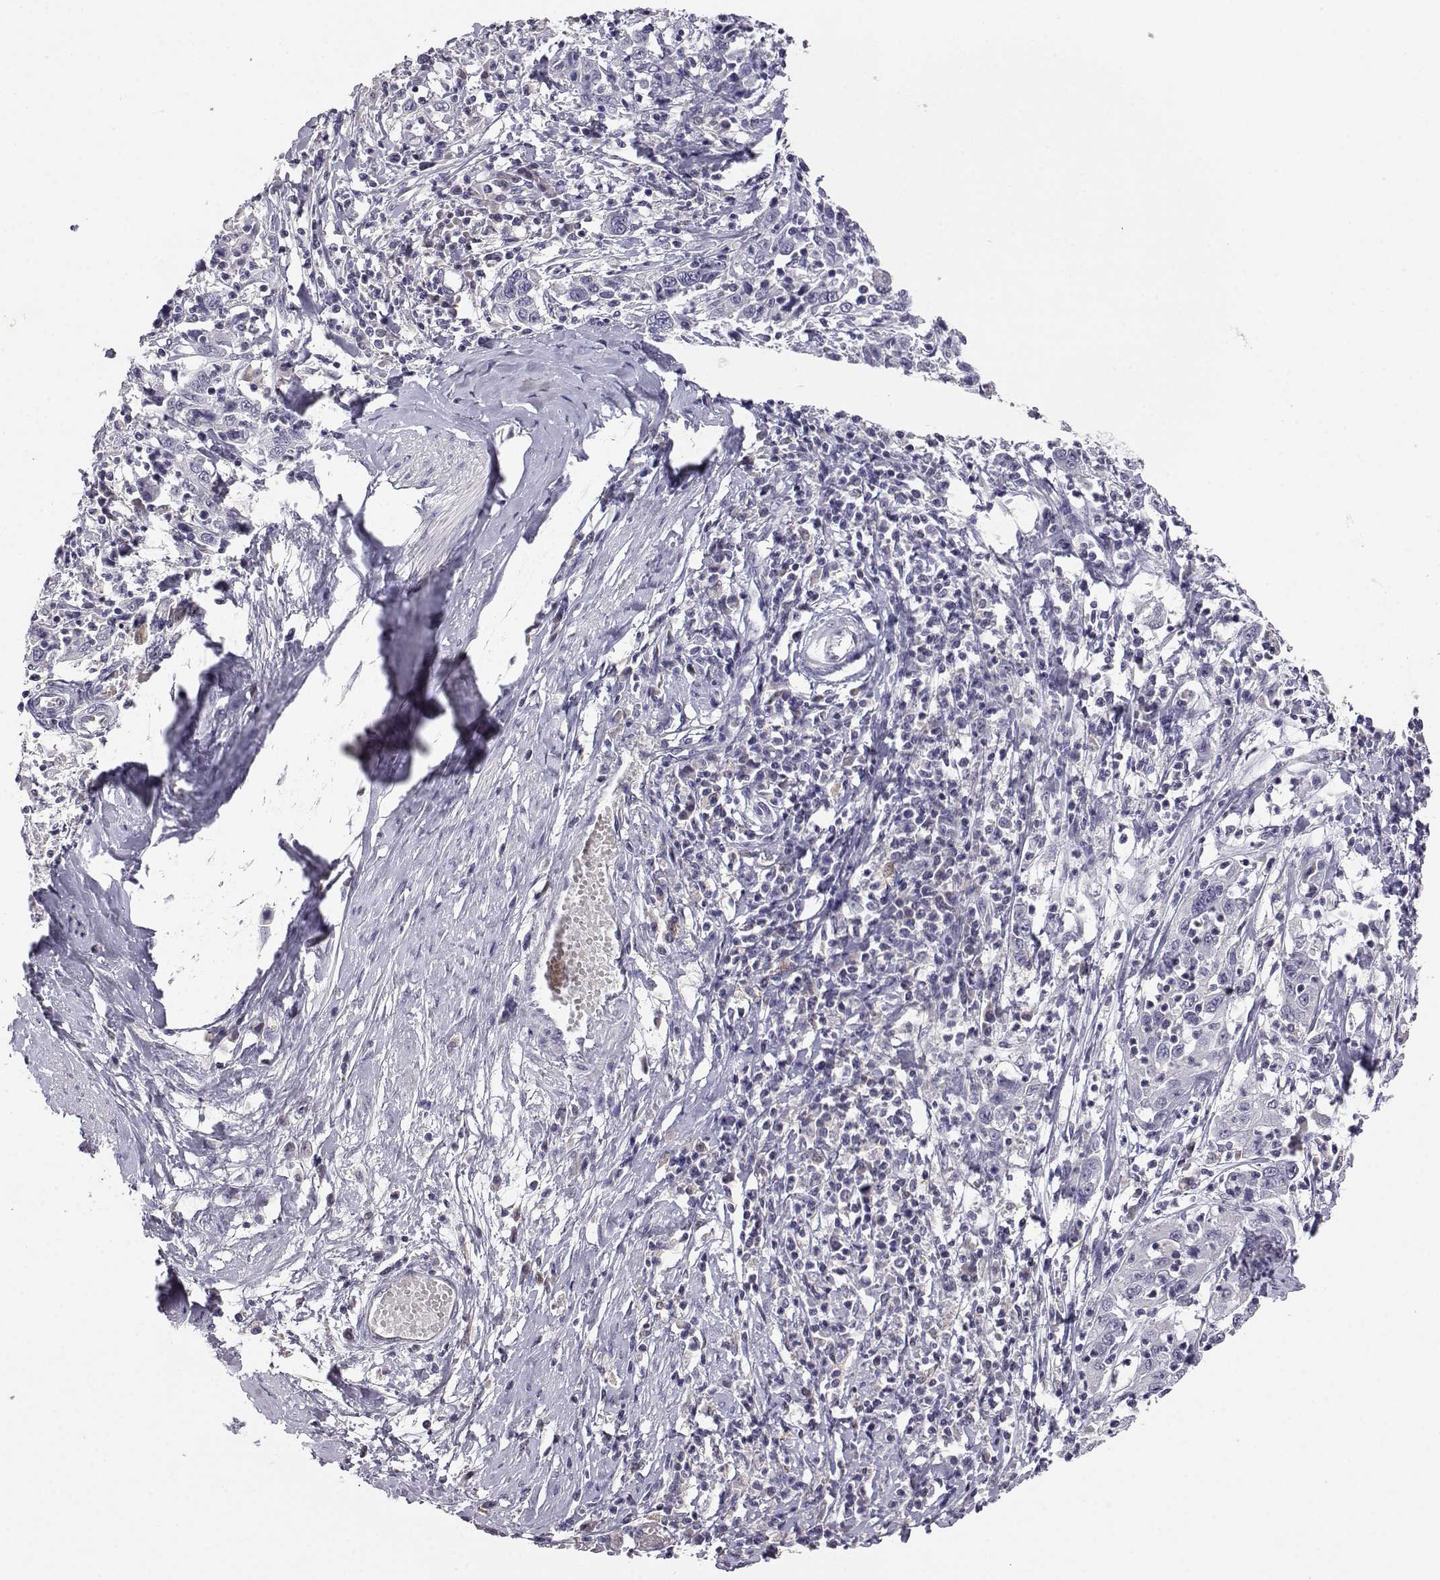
{"staining": {"intensity": "negative", "quantity": "none", "location": "none"}, "tissue": "cervical cancer", "cell_type": "Tumor cells", "image_type": "cancer", "snomed": [{"axis": "morphology", "description": "Squamous cell carcinoma, NOS"}, {"axis": "topography", "description": "Cervix"}], "caption": "An image of human cervical squamous cell carcinoma is negative for staining in tumor cells.", "gene": "AKR1B1", "patient": {"sex": "female", "age": 46}}